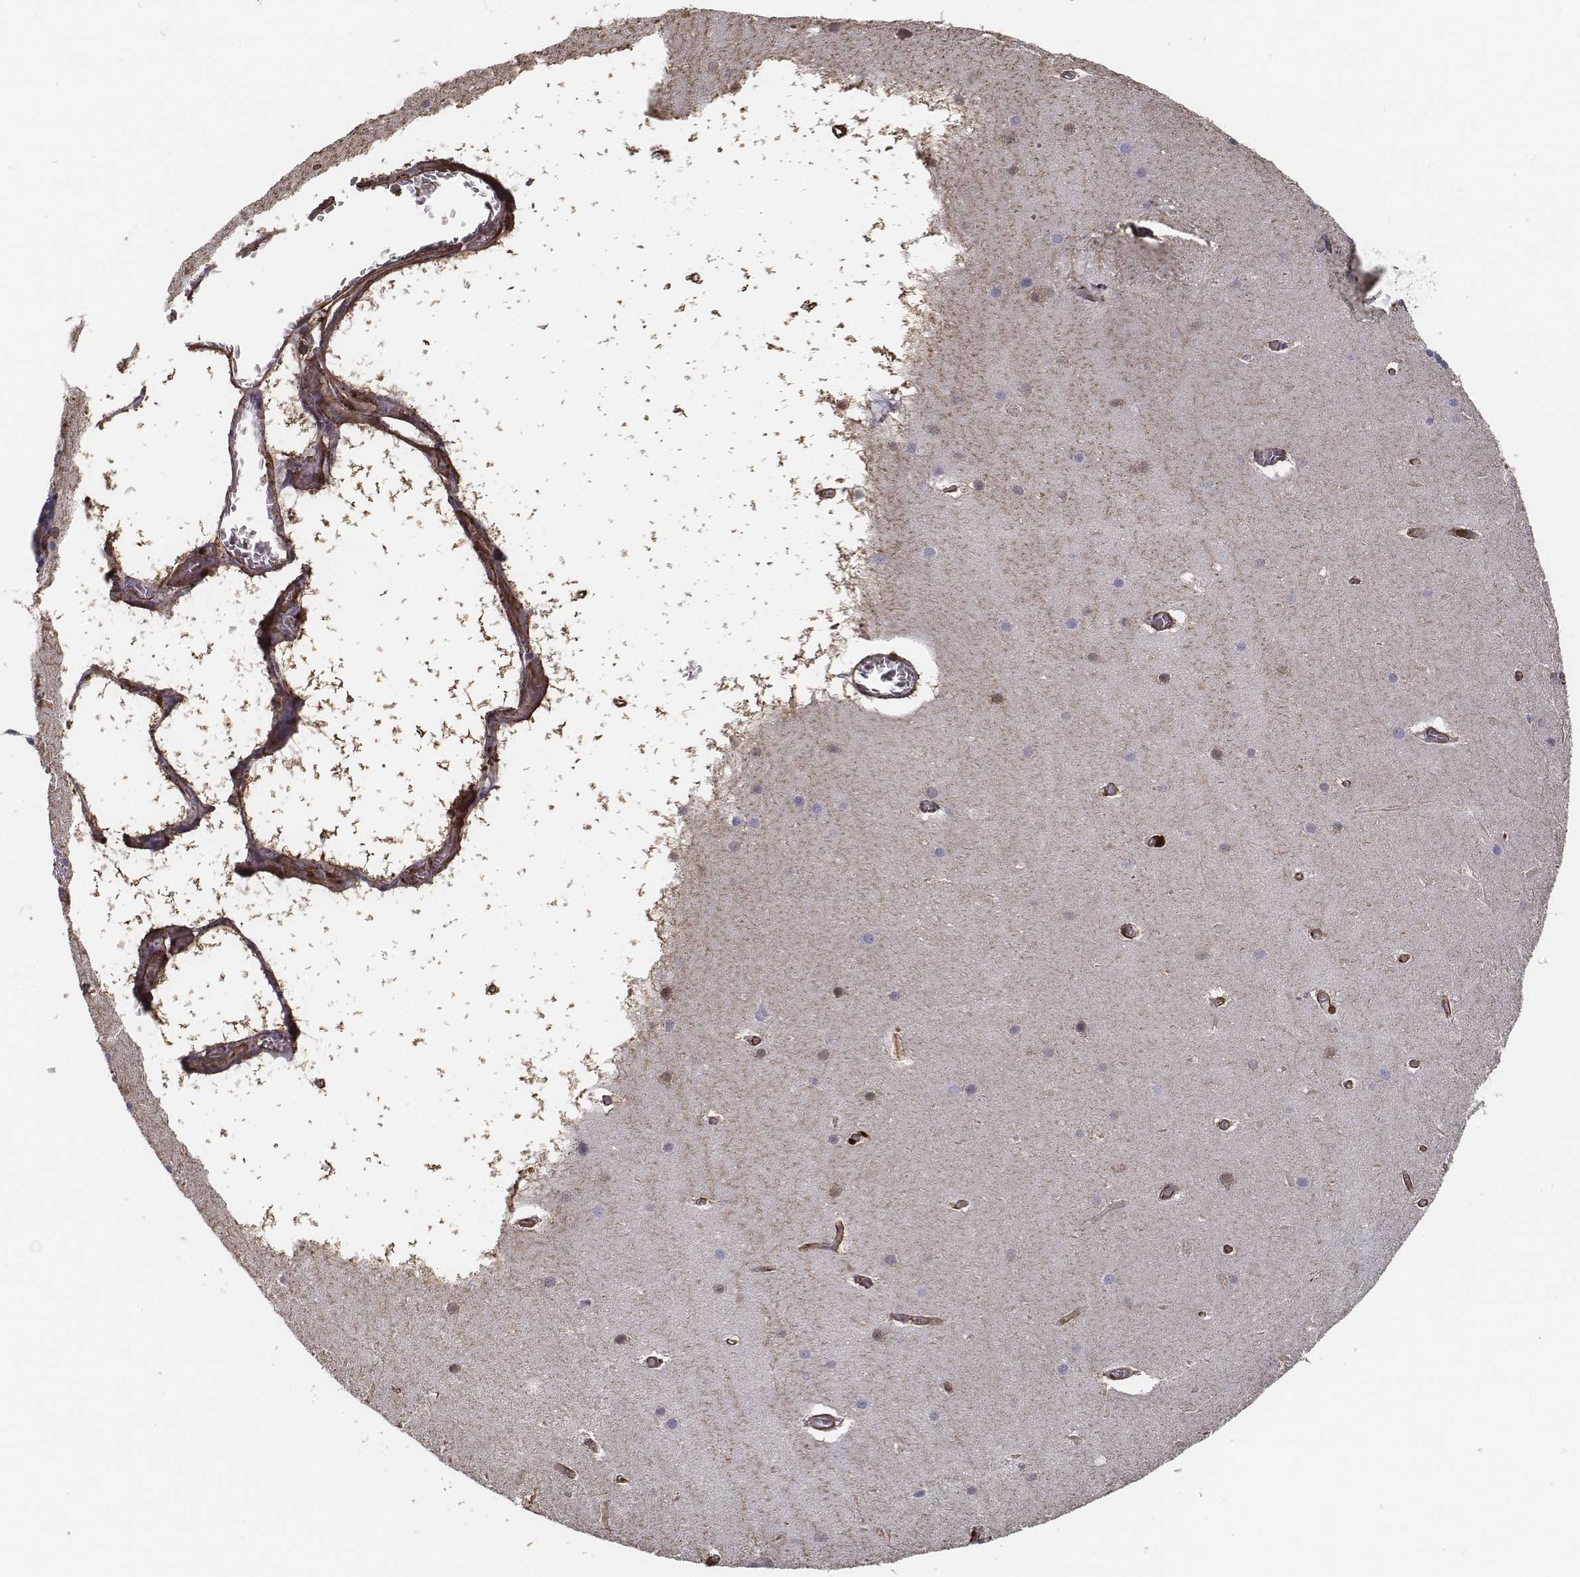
{"staining": {"intensity": "negative", "quantity": "none", "location": "none"}, "tissue": "cerebellum", "cell_type": "Cells in granular layer", "image_type": "normal", "snomed": [{"axis": "morphology", "description": "Normal tissue, NOS"}, {"axis": "topography", "description": "Cerebellum"}], "caption": "High power microscopy photomicrograph of an immunohistochemistry histopathology image of unremarkable cerebellum, revealing no significant expression in cells in granular layer. (Immunohistochemistry, brightfield microscopy, high magnification).", "gene": "ISYNA1", "patient": {"sex": "male", "age": 70}}